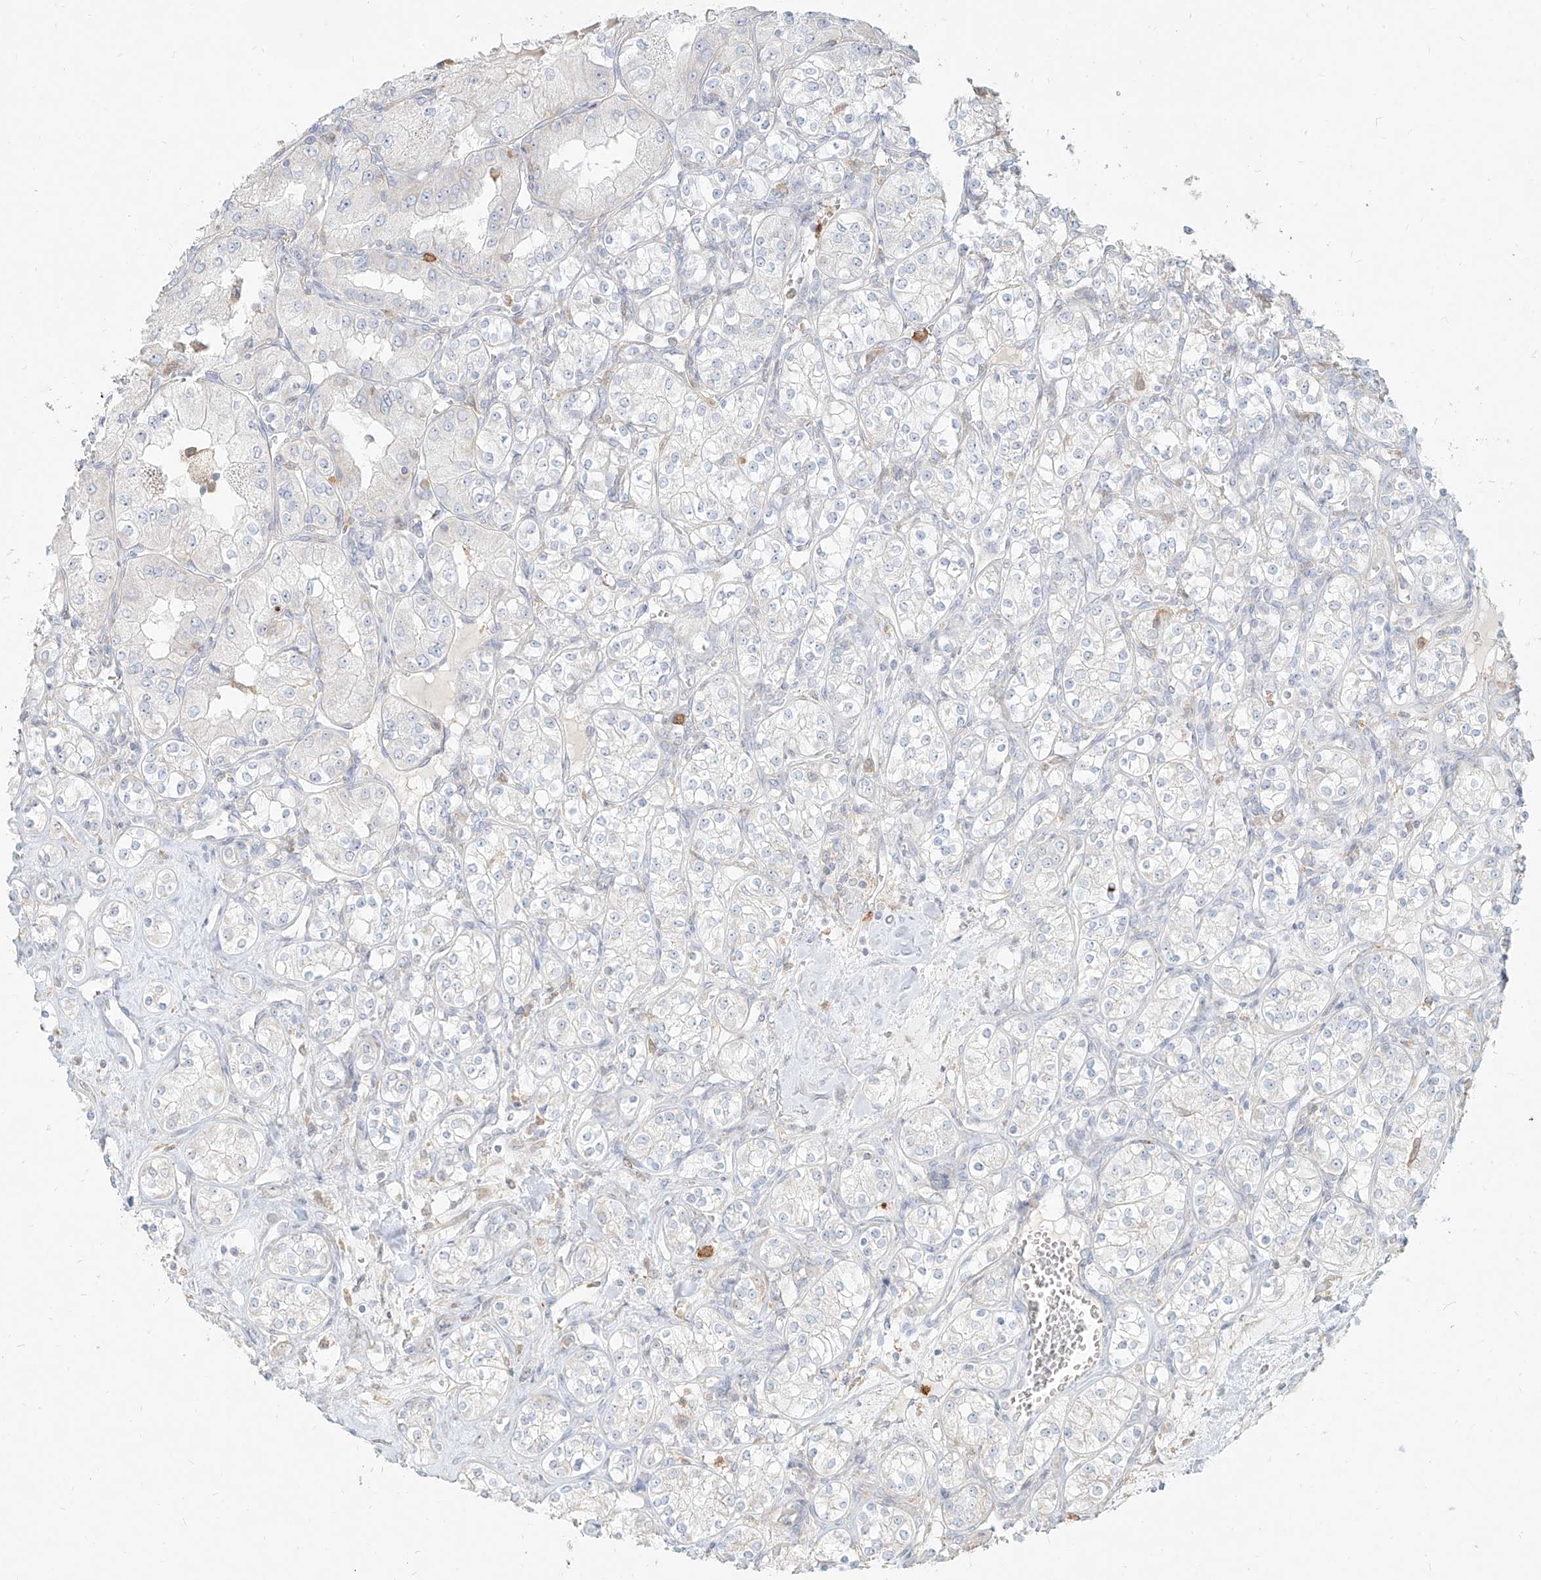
{"staining": {"intensity": "negative", "quantity": "none", "location": "none"}, "tissue": "renal cancer", "cell_type": "Tumor cells", "image_type": "cancer", "snomed": [{"axis": "morphology", "description": "Adenocarcinoma, NOS"}, {"axis": "topography", "description": "Kidney"}], "caption": "This histopathology image is of renal adenocarcinoma stained with immunohistochemistry to label a protein in brown with the nuclei are counter-stained blue. There is no positivity in tumor cells.", "gene": "PGD", "patient": {"sex": "male", "age": 77}}